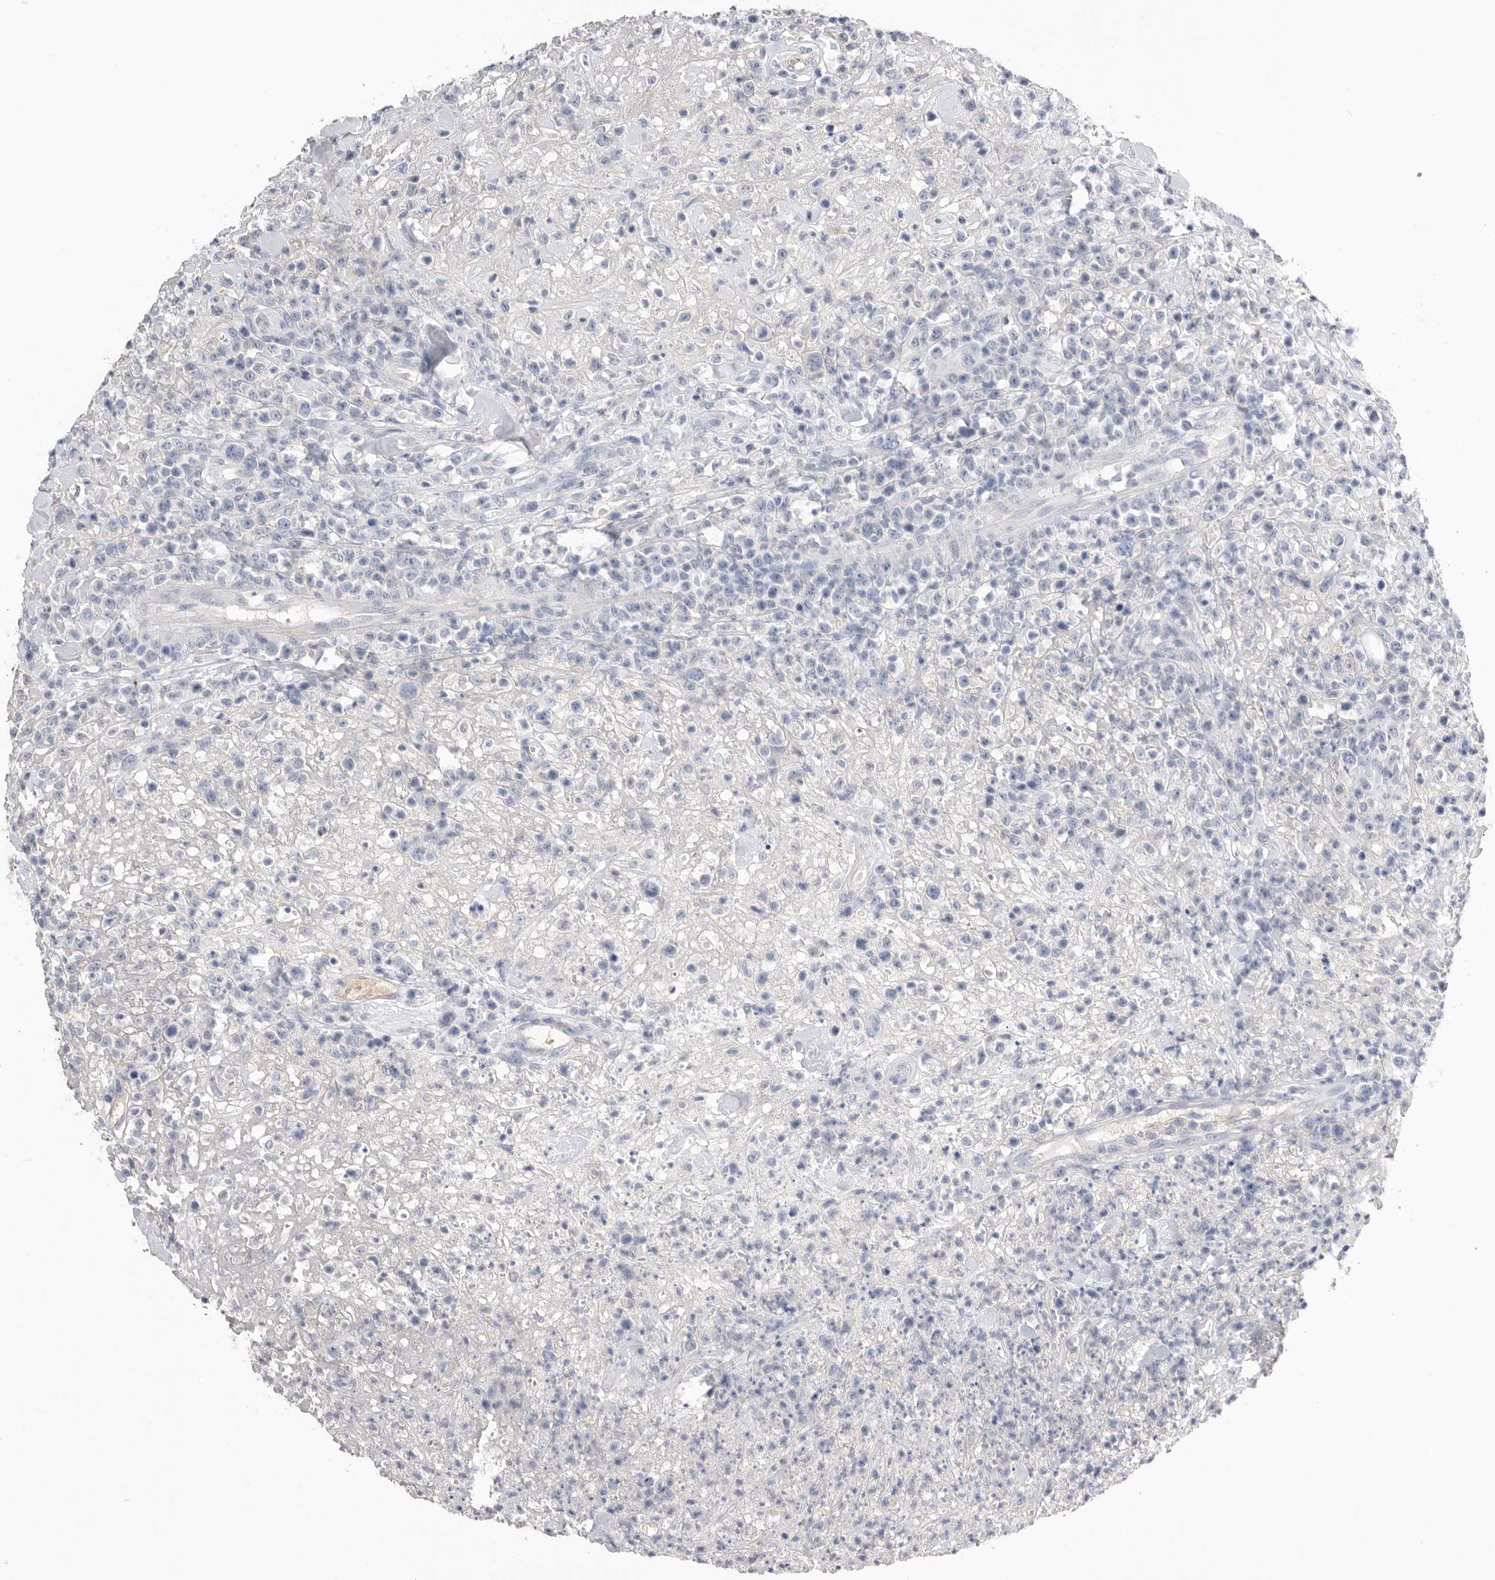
{"staining": {"intensity": "negative", "quantity": "none", "location": "none"}, "tissue": "lymphoma", "cell_type": "Tumor cells", "image_type": "cancer", "snomed": [{"axis": "morphology", "description": "Malignant lymphoma, non-Hodgkin's type, High grade"}, {"axis": "topography", "description": "Colon"}], "caption": "DAB (3,3'-diaminobenzidine) immunohistochemical staining of human high-grade malignant lymphoma, non-Hodgkin's type demonstrates no significant positivity in tumor cells.", "gene": "APOA2", "patient": {"sex": "female", "age": 53}}